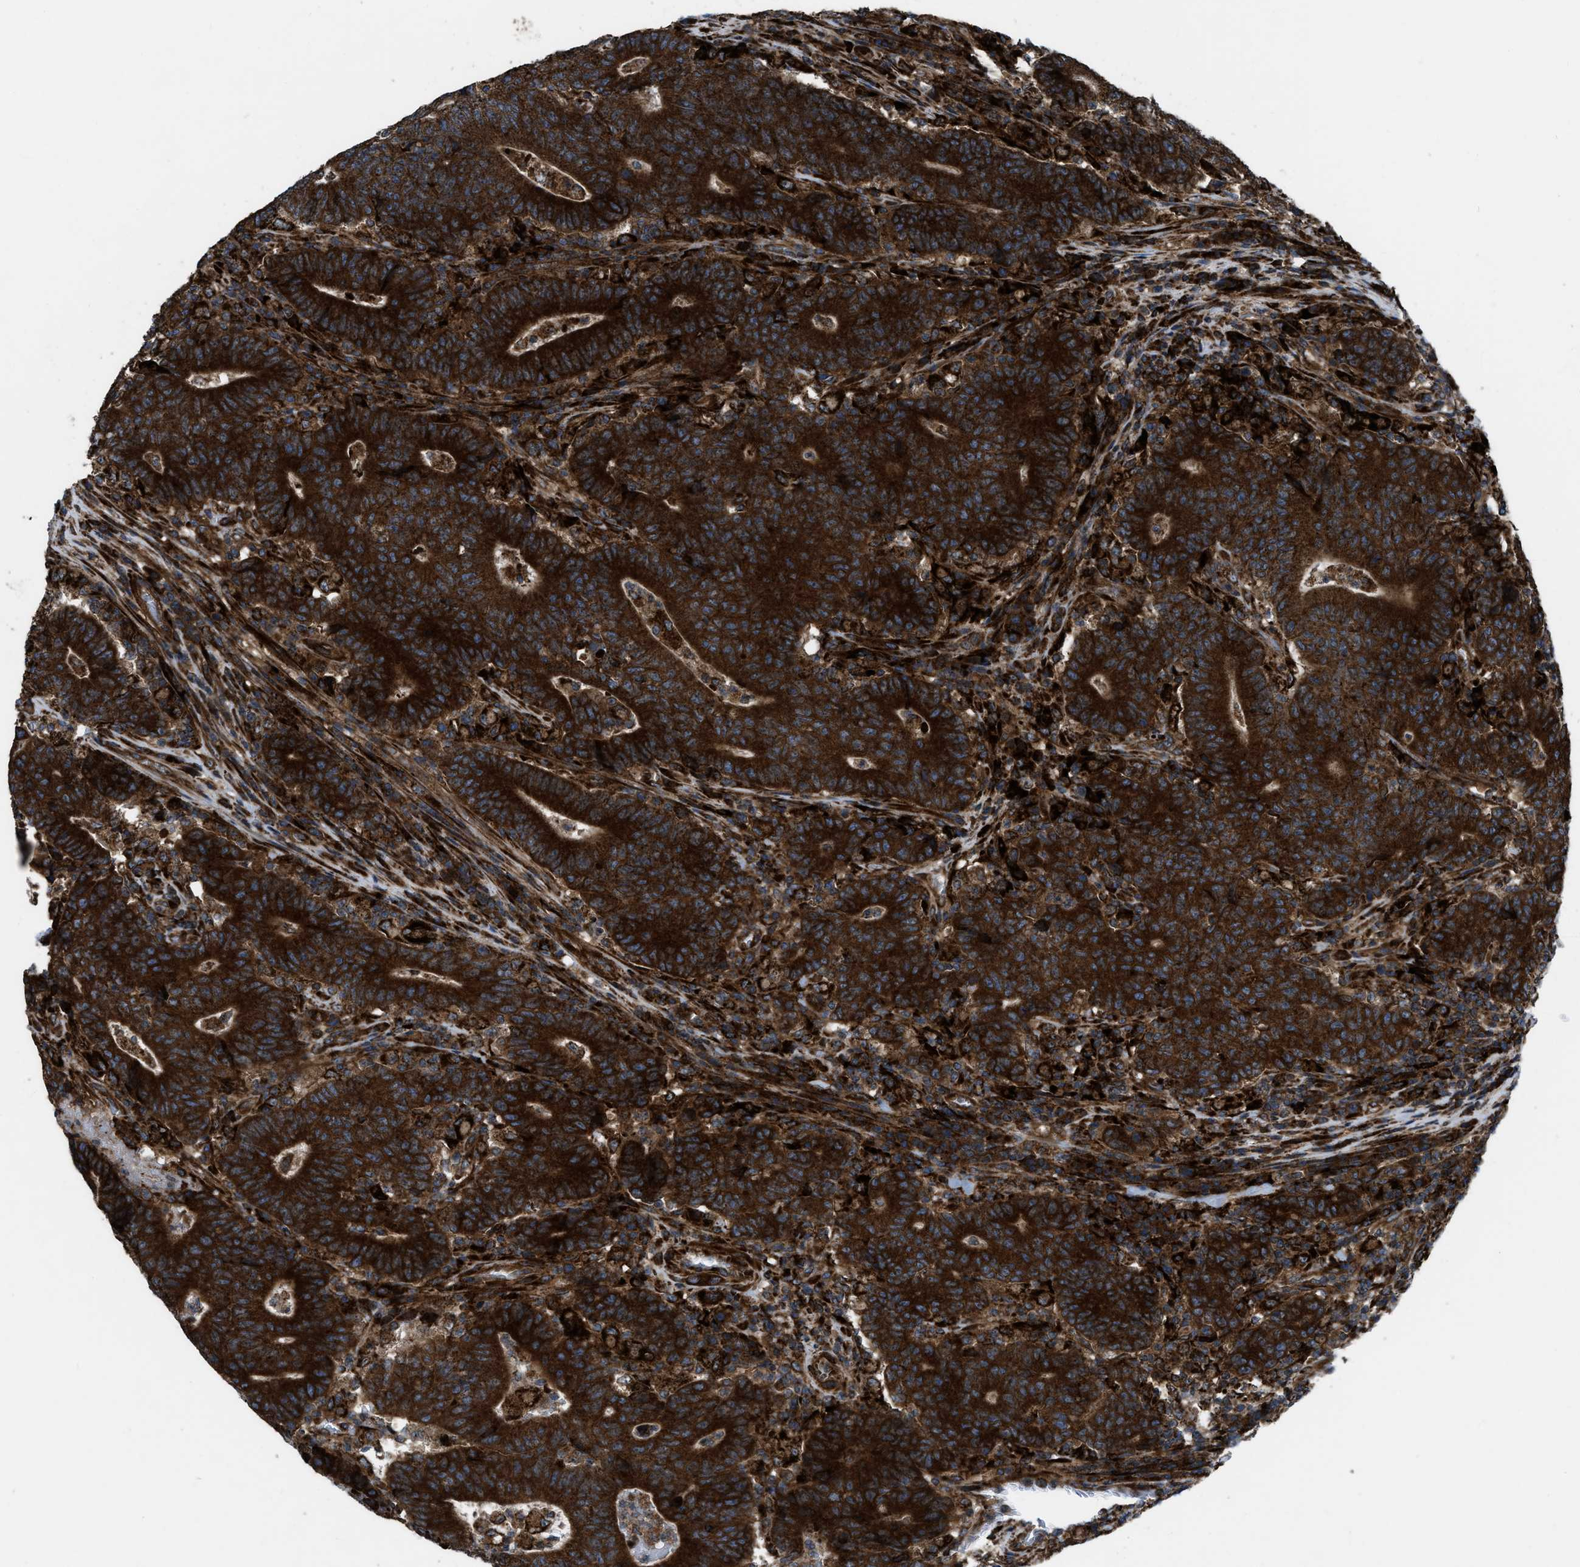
{"staining": {"intensity": "strong", "quantity": ">75%", "location": "cytoplasmic/membranous"}, "tissue": "colorectal cancer", "cell_type": "Tumor cells", "image_type": "cancer", "snomed": [{"axis": "morphology", "description": "Normal tissue, NOS"}, {"axis": "morphology", "description": "Adenocarcinoma, NOS"}, {"axis": "topography", "description": "Colon"}], "caption": "Immunohistochemical staining of adenocarcinoma (colorectal) exhibits high levels of strong cytoplasmic/membranous protein expression in about >75% of tumor cells.", "gene": "PER3", "patient": {"sex": "female", "age": 75}}